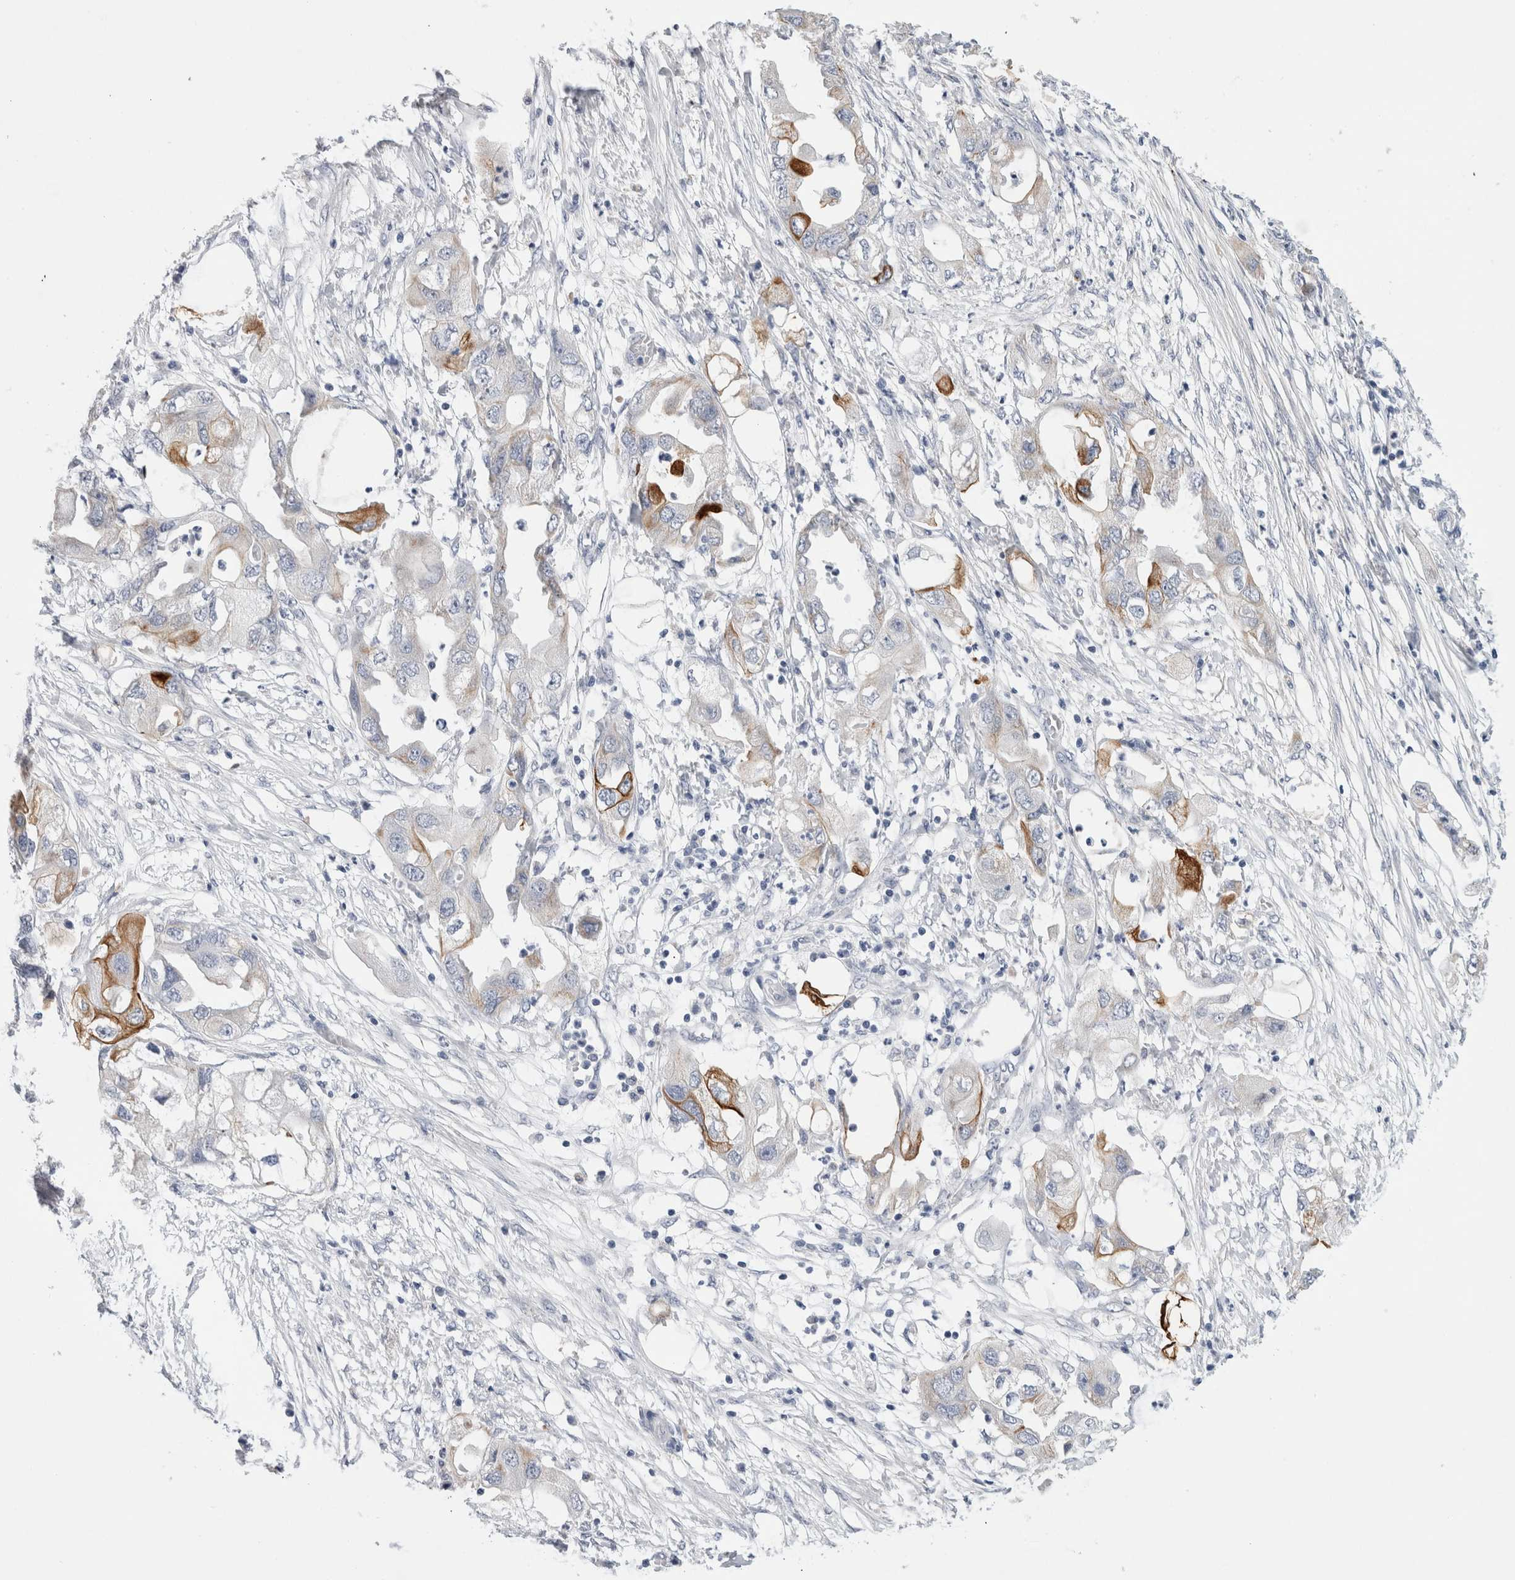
{"staining": {"intensity": "moderate", "quantity": "<25%", "location": "cytoplasmic/membranous"}, "tissue": "endometrial cancer", "cell_type": "Tumor cells", "image_type": "cancer", "snomed": [{"axis": "morphology", "description": "Adenocarcinoma, NOS"}, {"axis": "morphology", "description": "Adenocarcinoma, metastatic, NOS"}, {"axis": "topography", "description": "Adipose tissue"}, {"axis": "topography", "description": "Endometrium"}], "caption": "Protein expression by IHC shows moderate cytoplasmic/membranous staining in about <25% of tumor cells in metastatic adenocarcinoma (endometrial).", "gene": "GAA", "patient": {"sex": "female", "age": 67}}